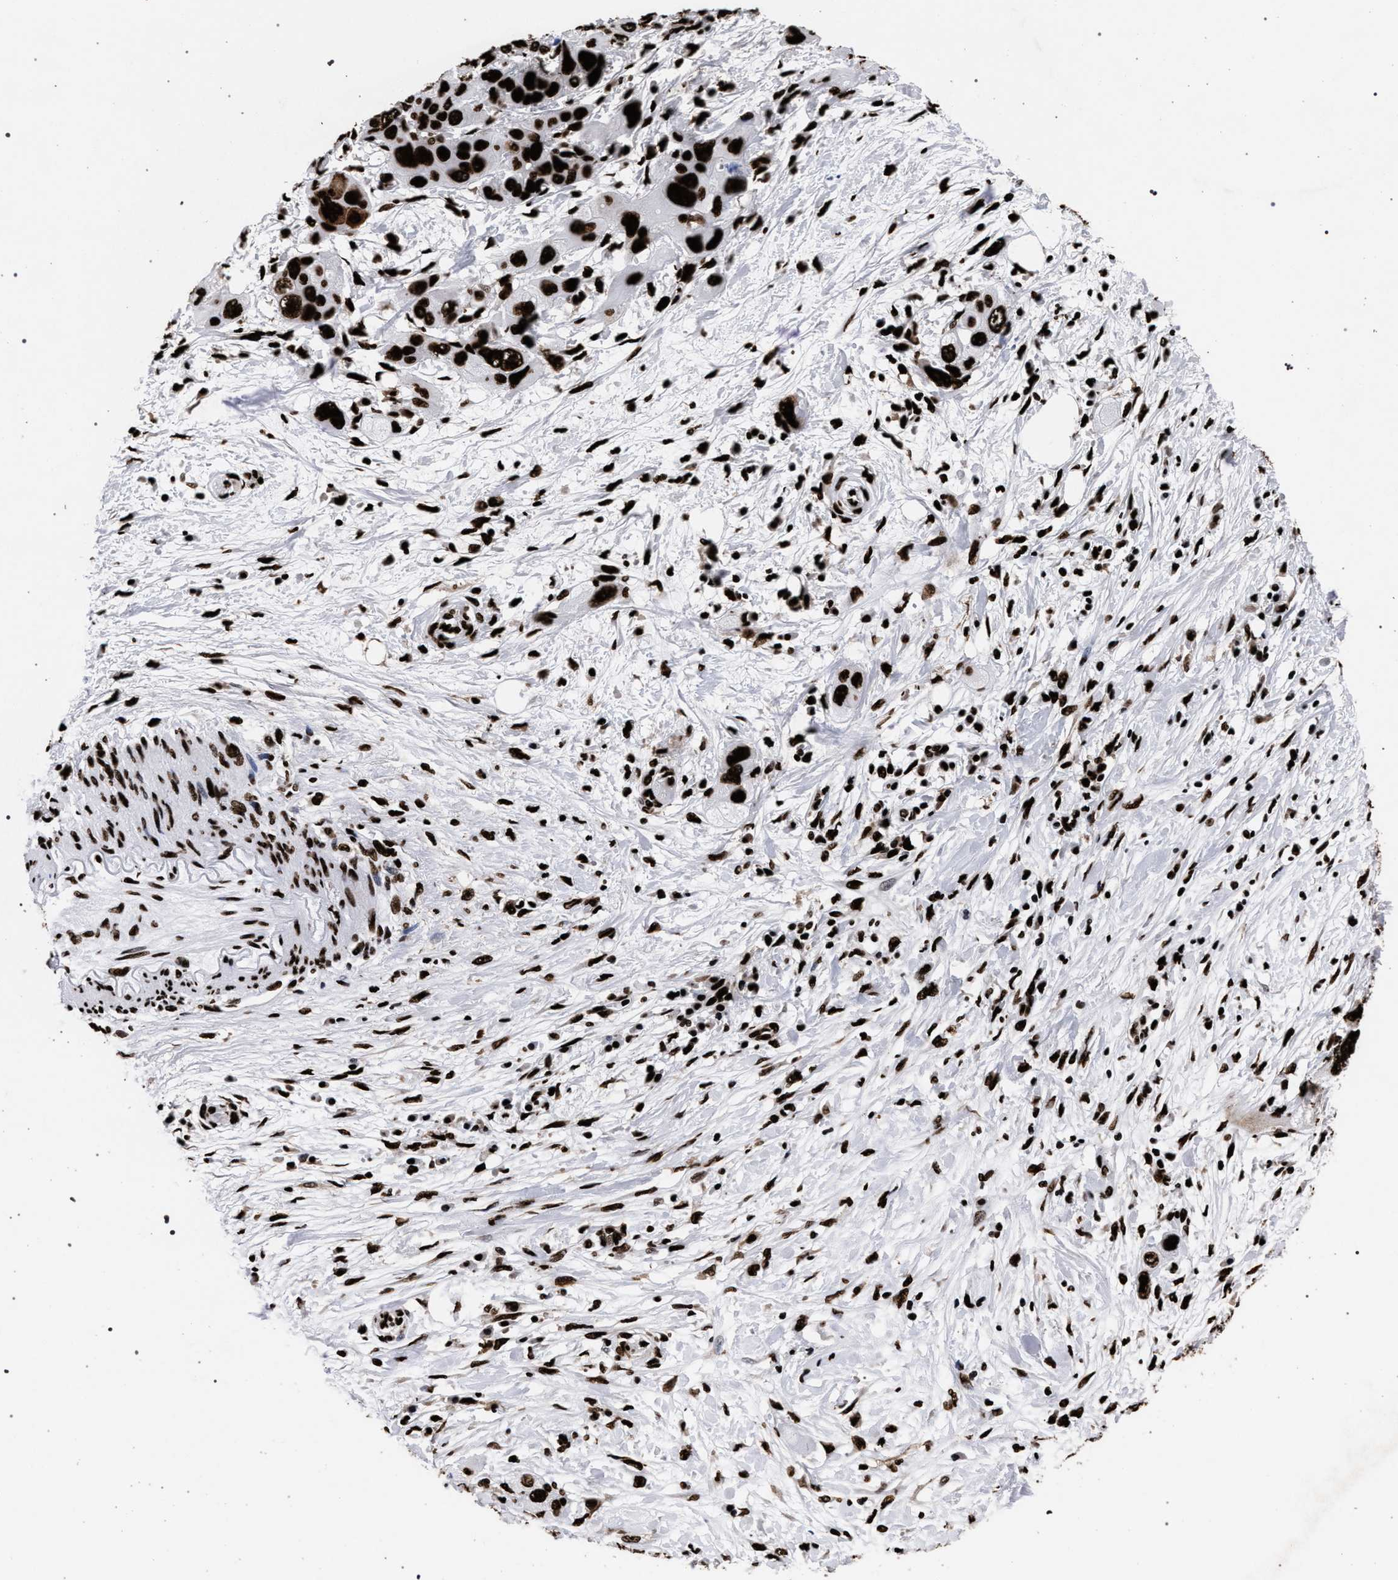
{"staining": {"intensity": "strong", "quantity": ">75%", "location": "nuclear"}, "tissue": "pancreatic cancer", "cell_type": "Tumor cells", "image_type": "cancer", "snomed": [{"axis": "morphology", "description": "Adenocarcinoma, NOS"}, {"axis": "topography", "description": "Pancreas"}], "caption": "This photomicrograph shows pancreatic adenocarcinoma stained with immunohistochemistry to label a protein in brown. The nuclear of tumor cells show strong positivity for the protein. Nuclei are counter-stained blue.", "gene": "HNRNPA1", "patient": {"sex": "male", "age": 73}}